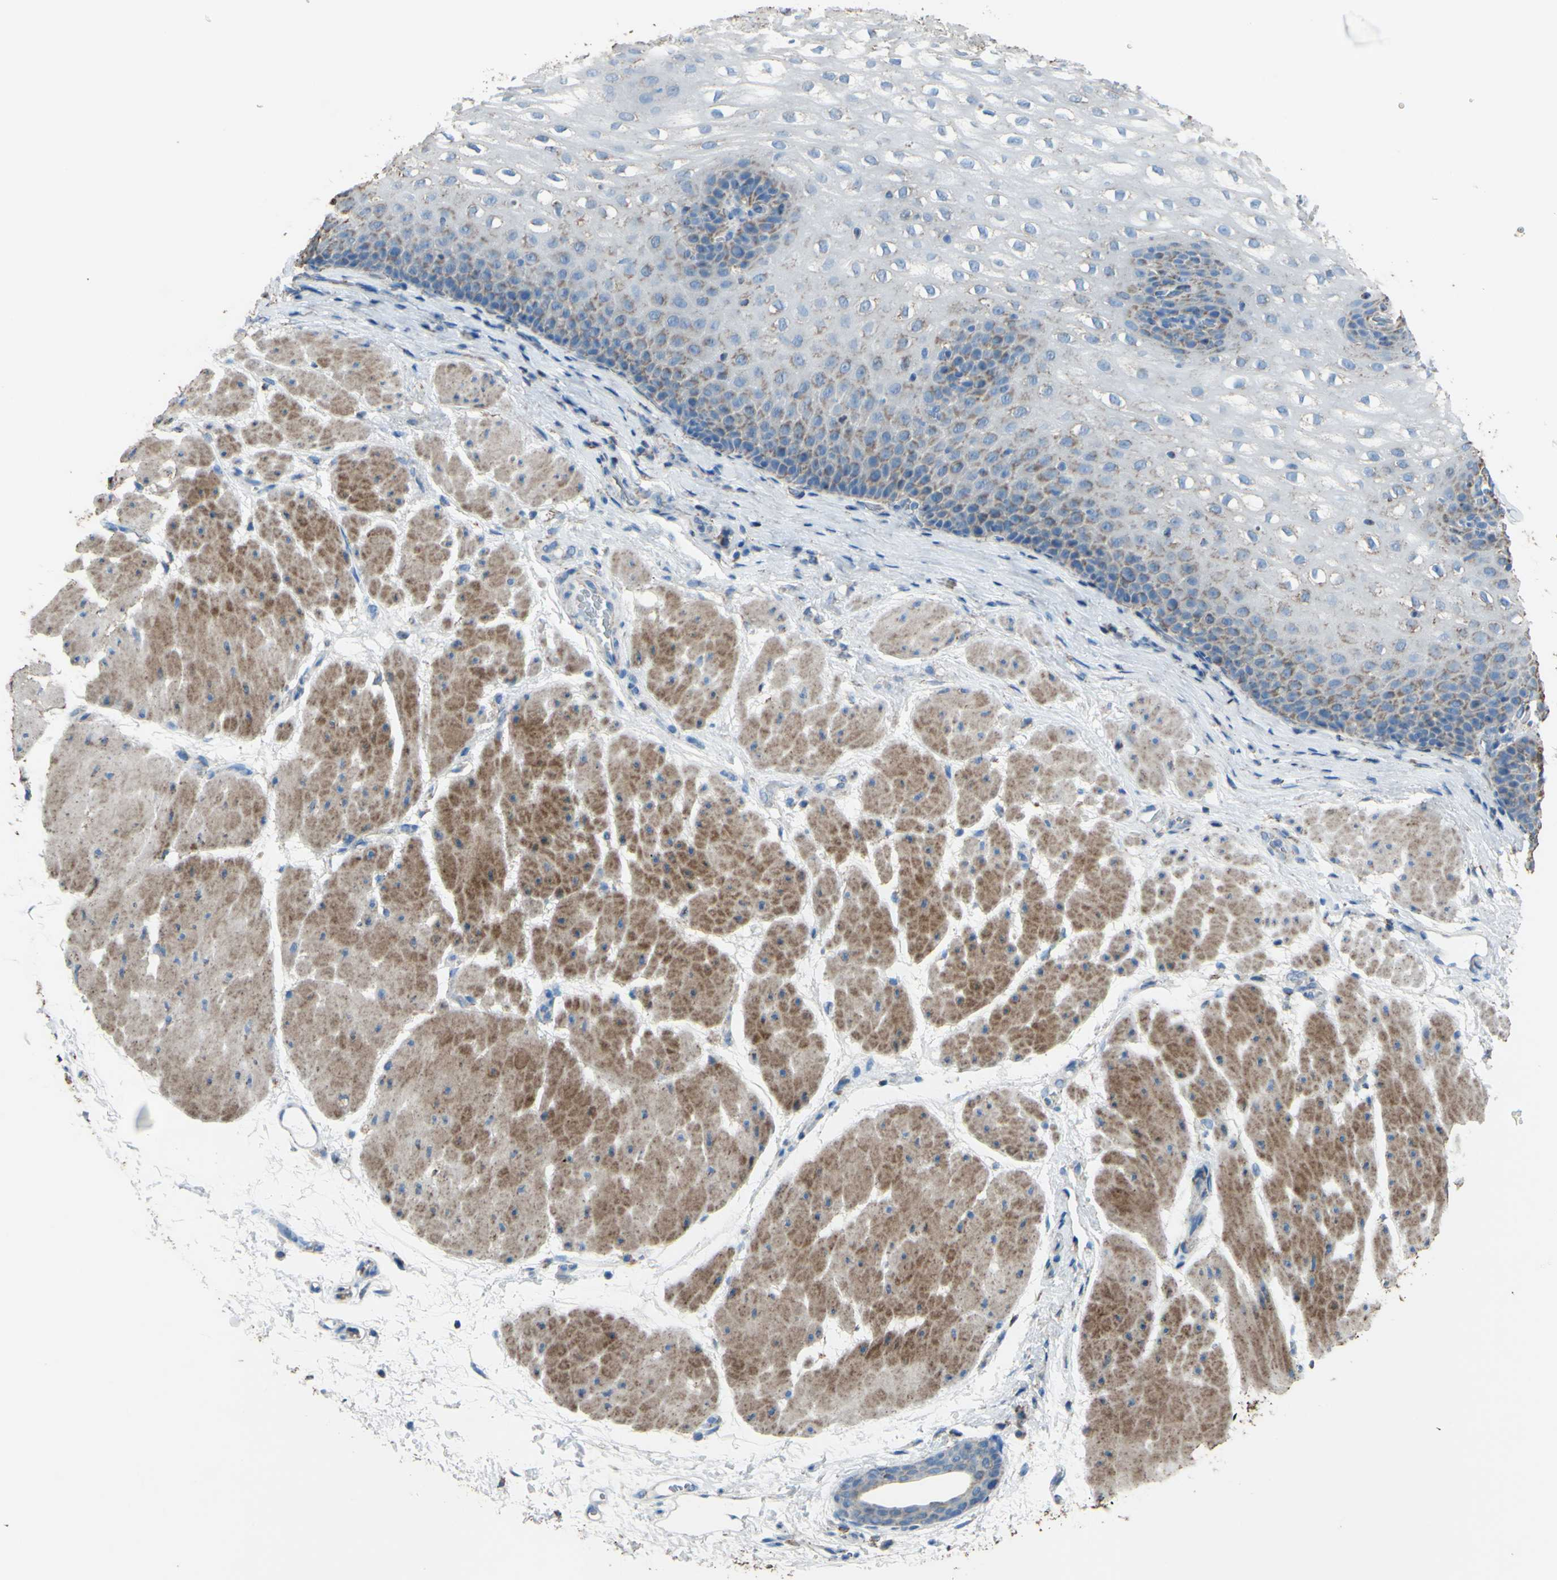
{"staining": {"intensity": "moderate", "quantity": ">75%", "location": "cytoplasmic/membranous"}, "tissue": "esophagus", "cell_type": "Squamous epithelial cells", "image_type": "normal", "snomed": [{"axis": "morphology", "description": "Normal tissue, NOS"}, {"axis": "topography", "description": "Esophagus"}], "caption": "This micrograph exhibits unremarkable esophagus stained with IHC to label a protein in brown. The cytoplasmic/membranous of squamous epithelial cells show moderate positivity for the protein. Nuclei are counter-stained blue.", "gene": "CMKLR2", "patient": {"sex": "male", "age": 48}}